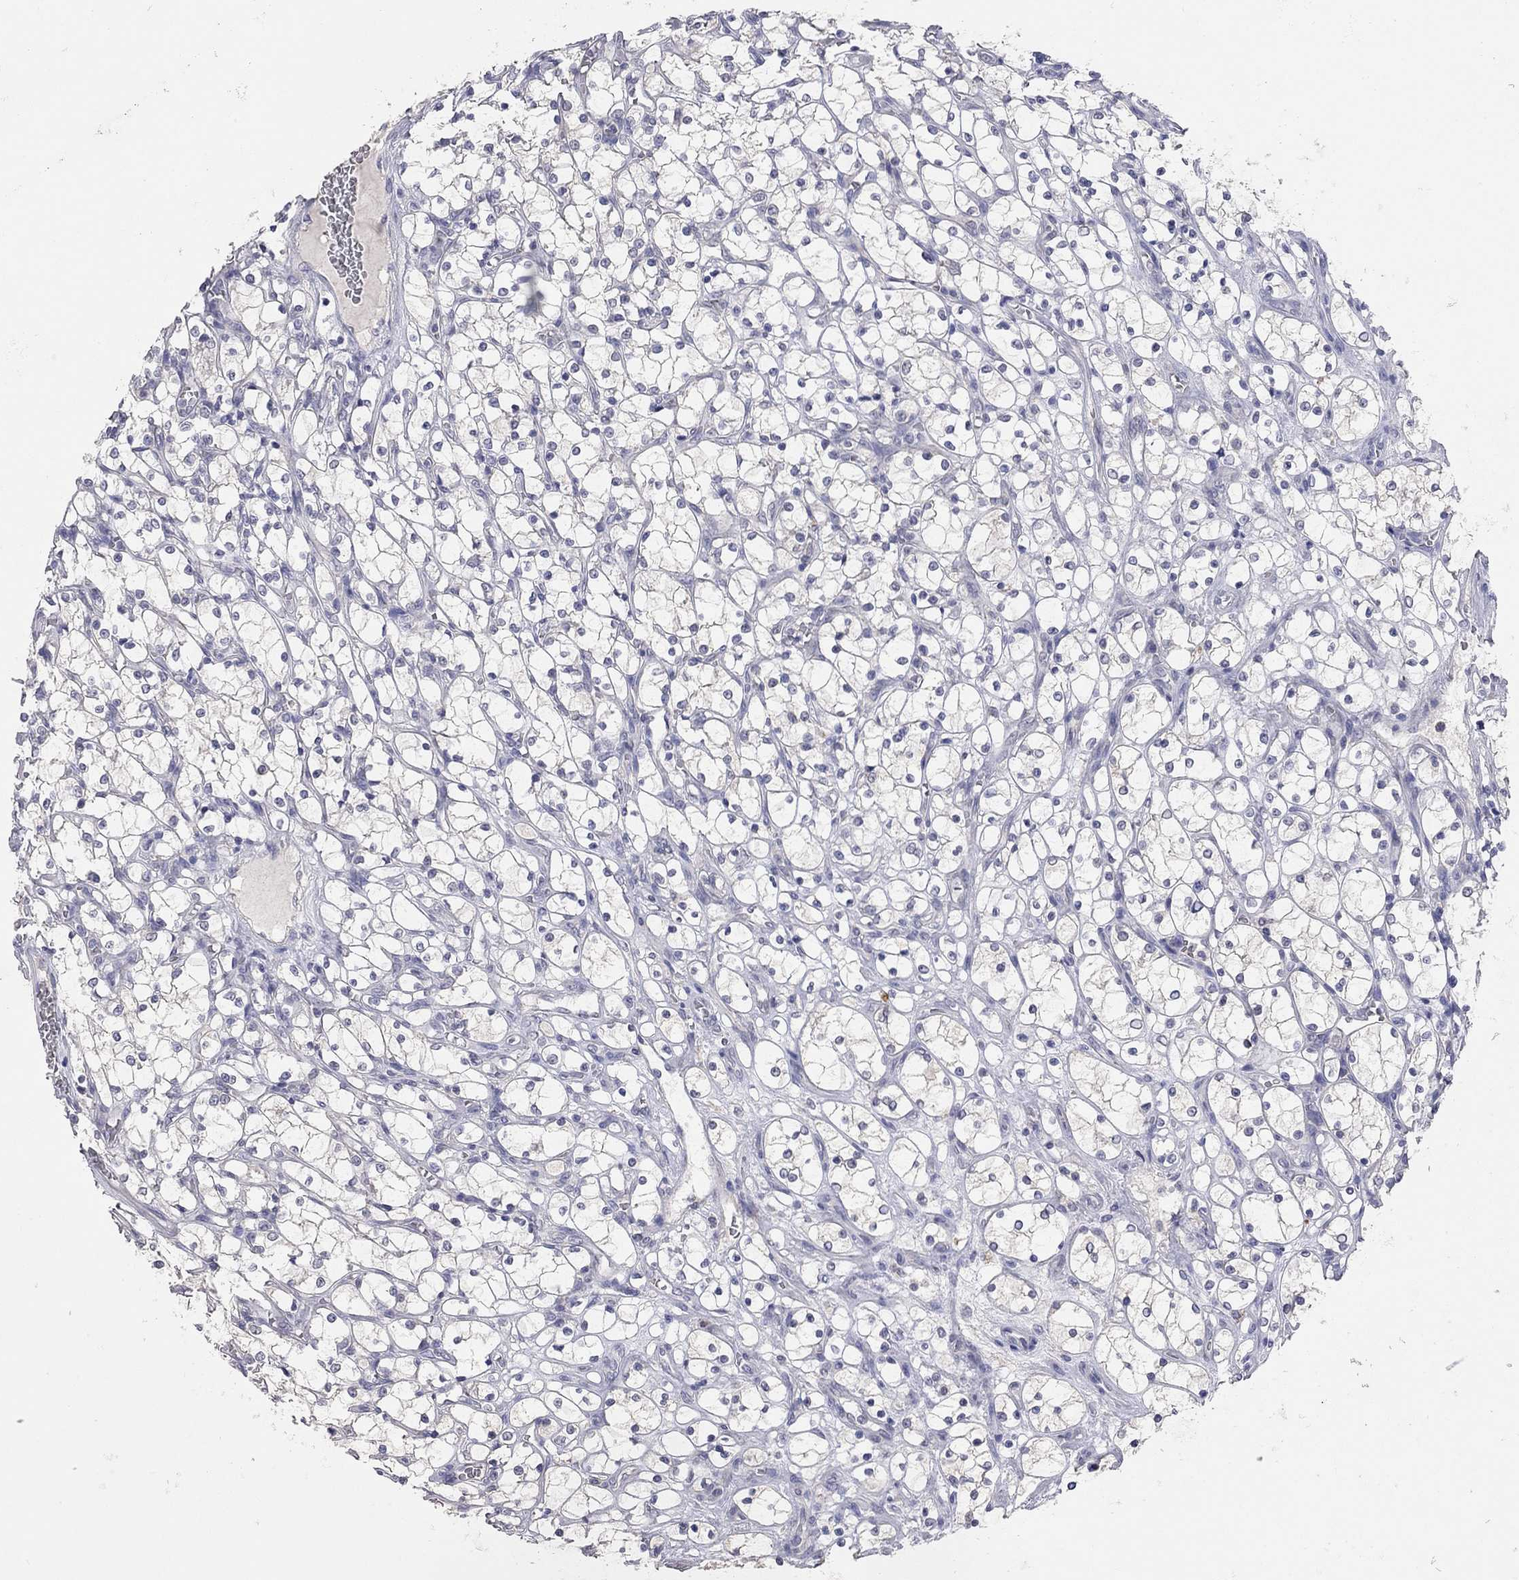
{"staining": {"intensity": "negative", "quantity": "none", "location": "none"}, "tissue": "renal cancer", "cell_type": "Tumor cells", "image_type": "cancer", "snomed": [{"axis": "morphology", "description": "Adenocarcinoma, NOS"}, {"axis": "topography", "description": "Kidney"}], "caption": "This is a photomicrograph of immunohistochemistry staining of renal adenocarcinoma, which shows no staining in tumor cells.", "gene": "MMP13", "patient": {"sex": "female", "age": 69}}